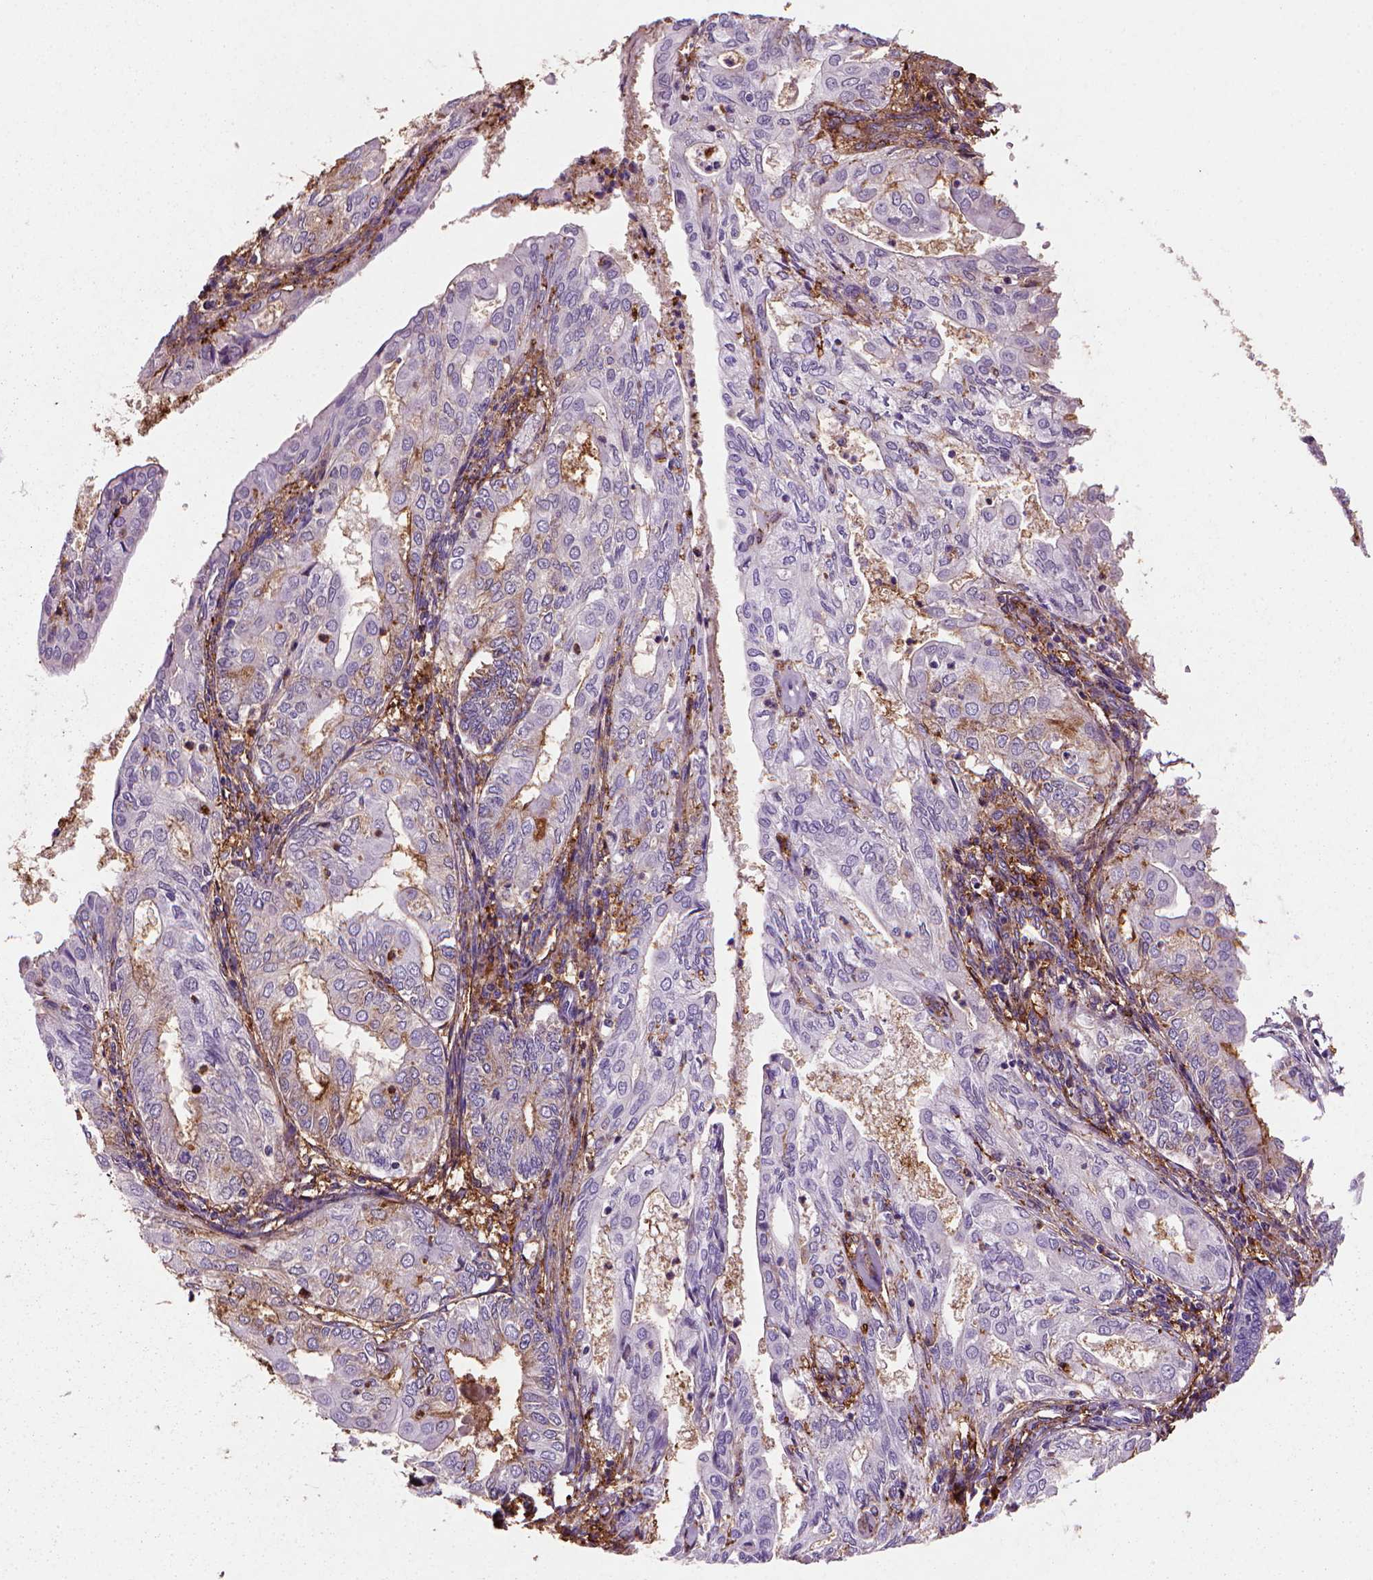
{"staining": {"intensity": "negative", "quantity": "none", "location": "none"}, "tissue": "endometrial cancer", "cell_type": "Tumor cells", "image_type": "cancer", "snomed": [{"axis": "morphology", "description": "Adenocarcinoma, NOS"}, {"axis": "topography", "description": "Endometrium"}], "caption": "There is no significant expression in tumor cells of endometrial cancer (adenocarcinoma).", "gene": "MARCKS", "patient": {"sex": "female", "age": 68}}